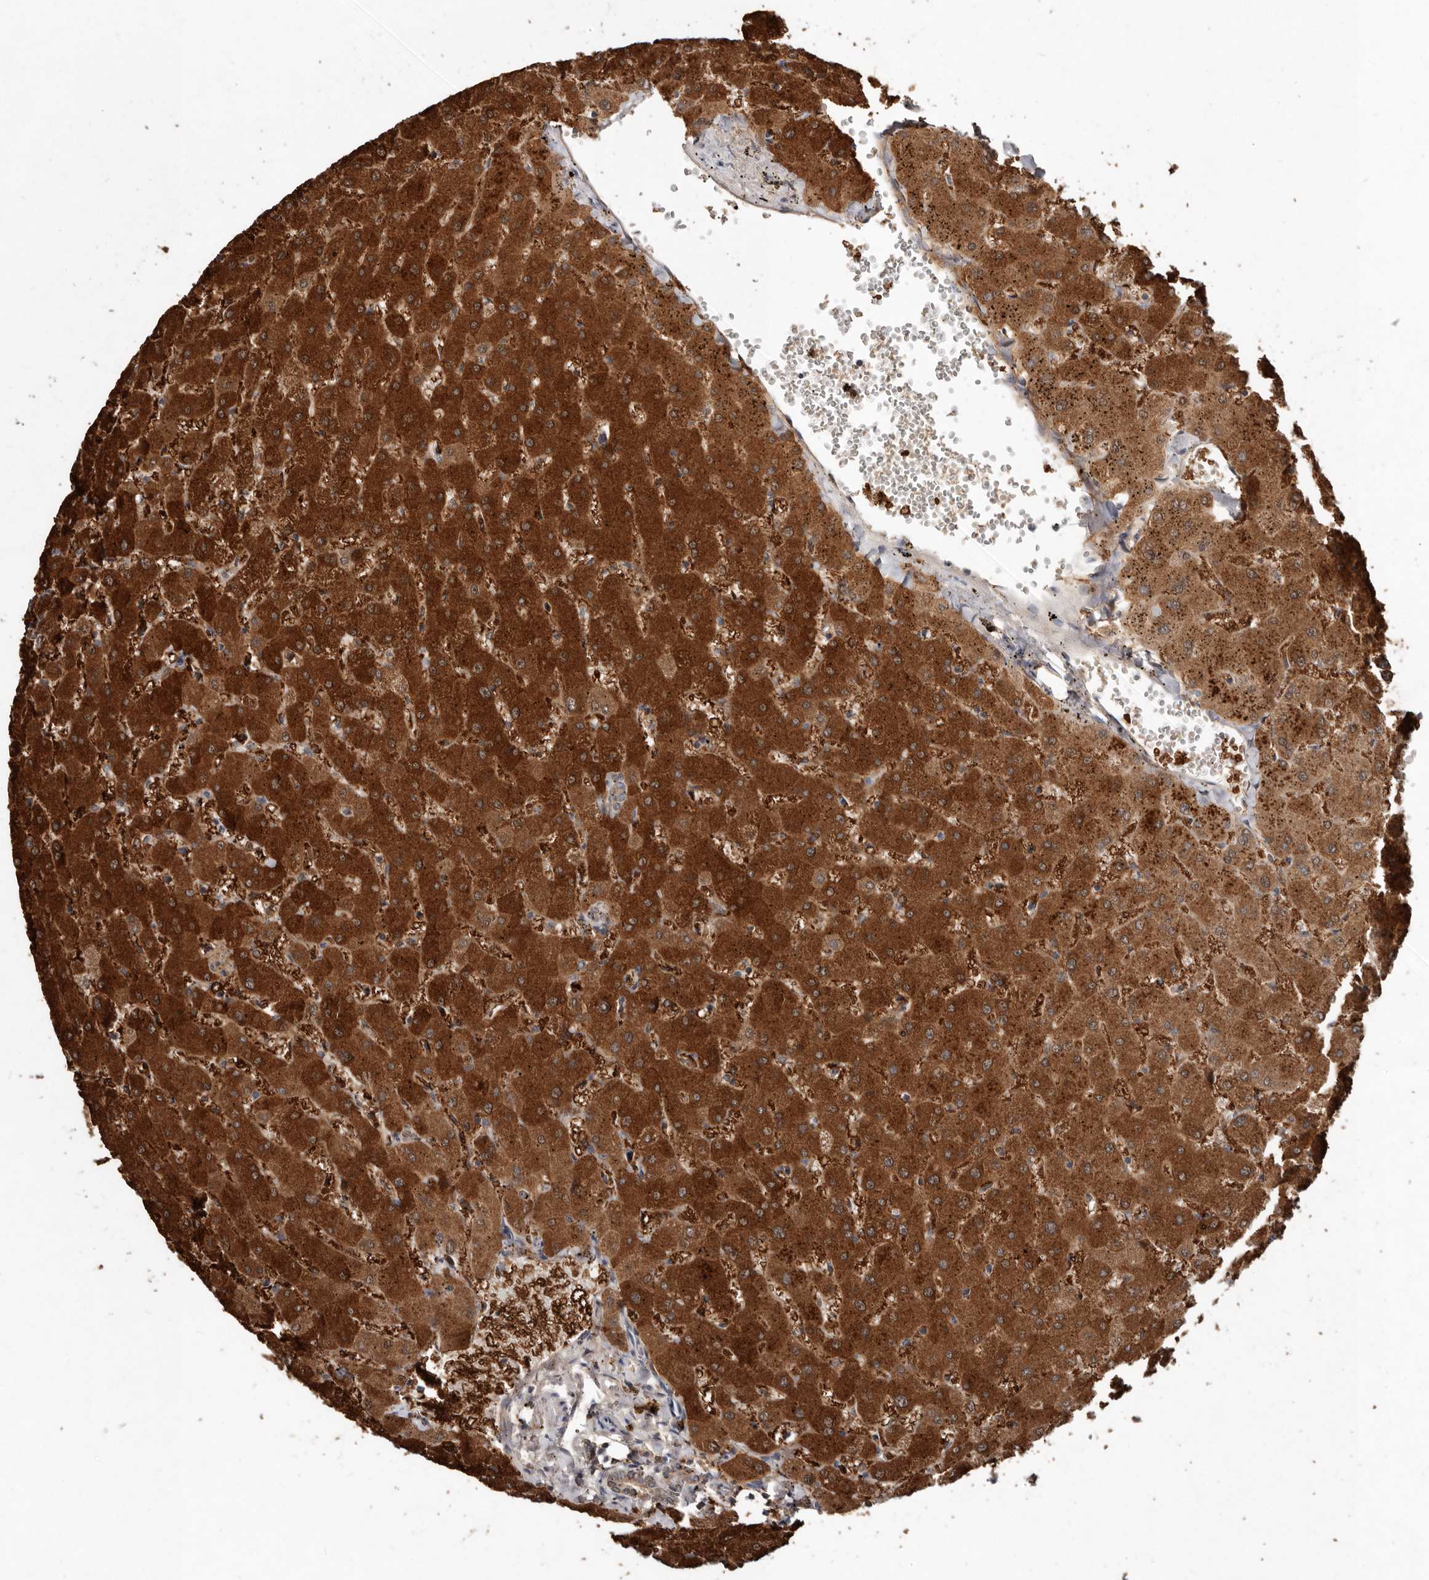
{"staining": {"intensity": "weak", "quantity": "25%-75%", "location": "cytoplasmic/membranous"}, "tissue": "liver", "cell_type": "Cholangiocytes", "image_type": "normal", "snomed": [{"axis": "morphology", "description": "Normal tissue, NOS"}, {"axis": "topography", "description": "Liver"}], "caption": "The image exhibits staining of normal liver, revealing weak cytoplasmic/membranous protein expression (brown color) within cholangiocytes.", "gene": "EDEM1", "patient": {"sex": "female", "age": 63}}